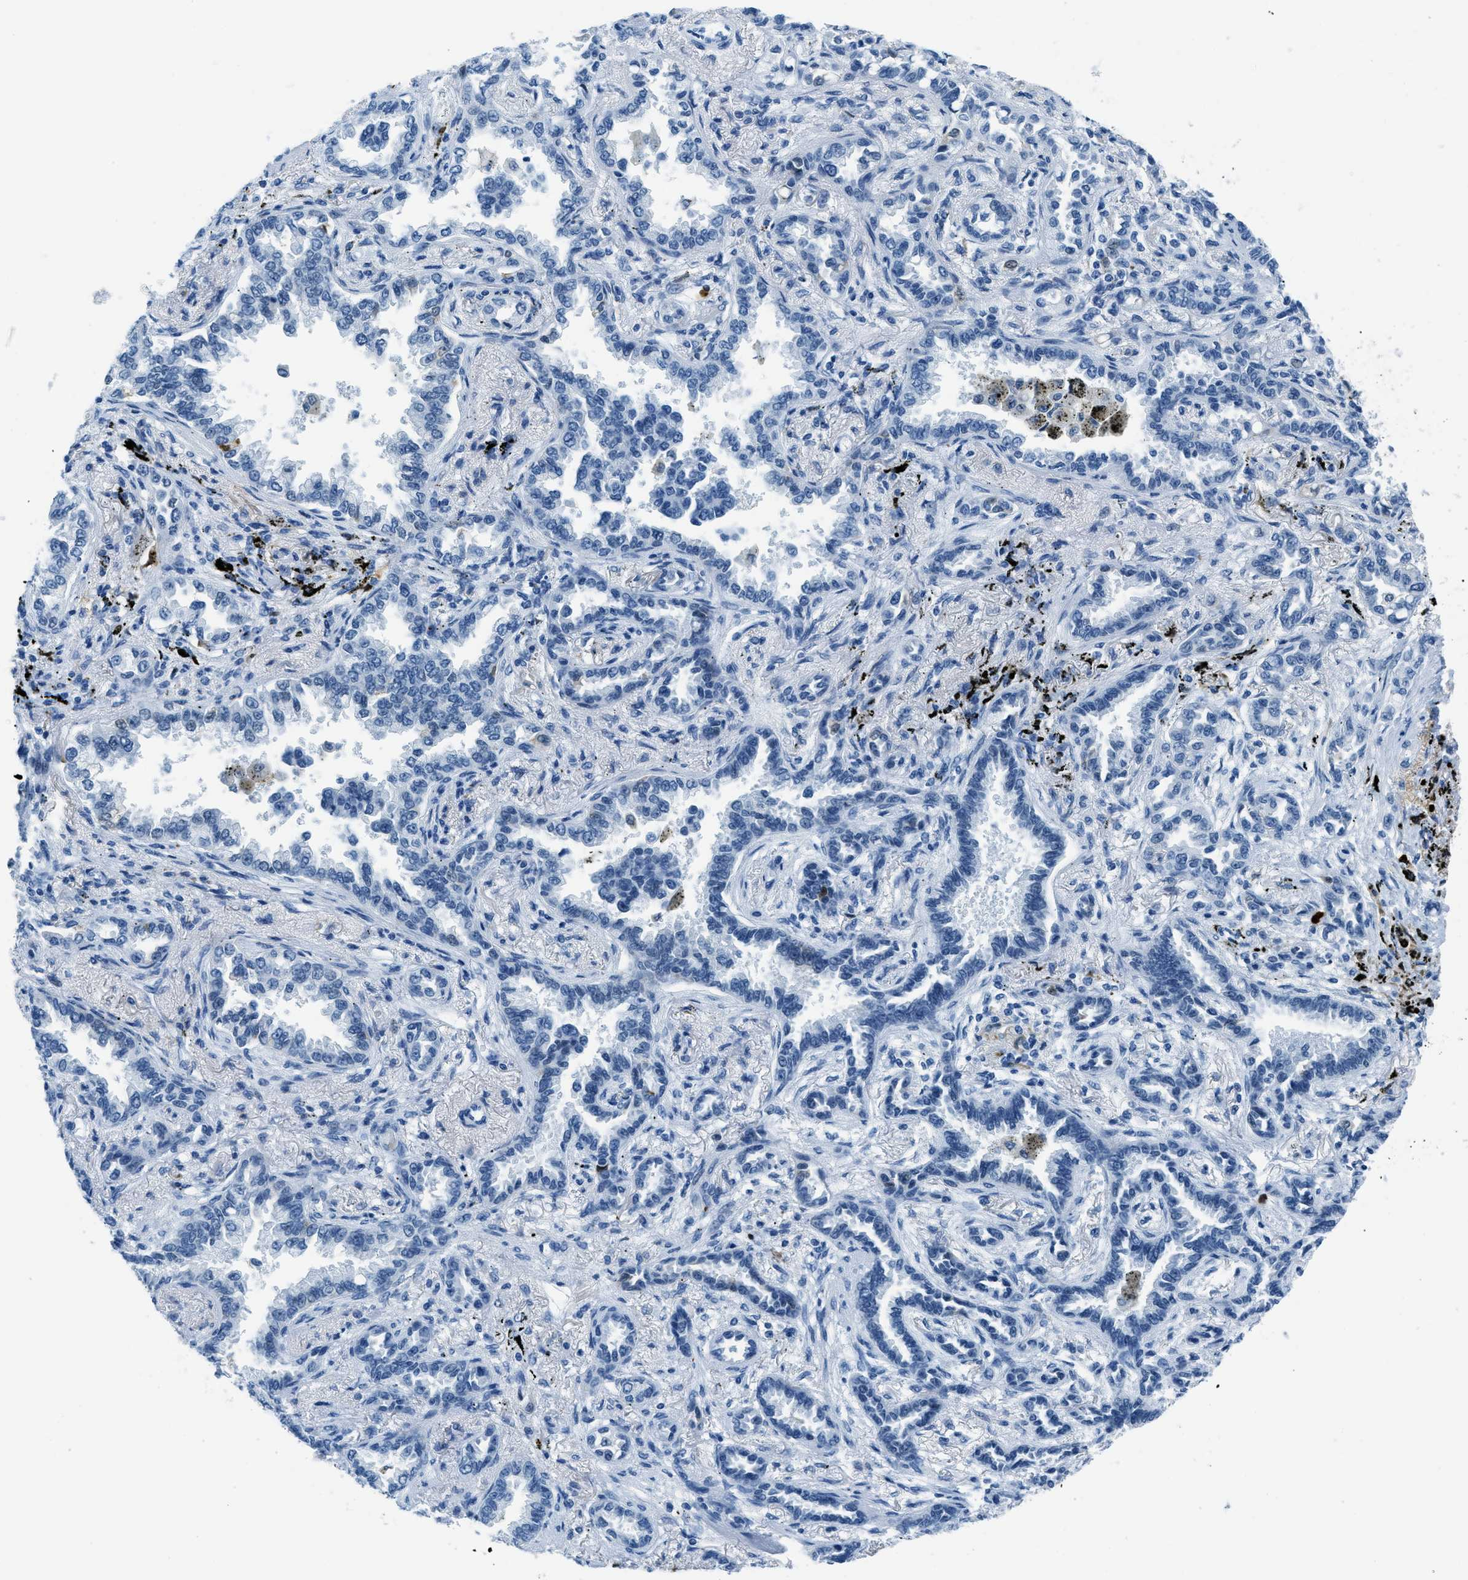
{"staining": {"intensity": "negative", "quantity": "none", "location": "none"}, "tissue": "lung cancer", "cell_type": "Tumor cells", "image_type": "cancer", "snomed": [{"axis": "morphology", "description": "Normal tissue, NOS"}, {"axis": "morphology", "description": "Adenocarcinoma, NOS"}, {"axis": "topography", "description": "Lung"}], "caption": "Immunohistochemical staining of lung adenocarcinoma exhibits no significant positivity in tumor cells.", "gene": "PLA2G2A", "patient": {"sex": "male", "age": 59}}